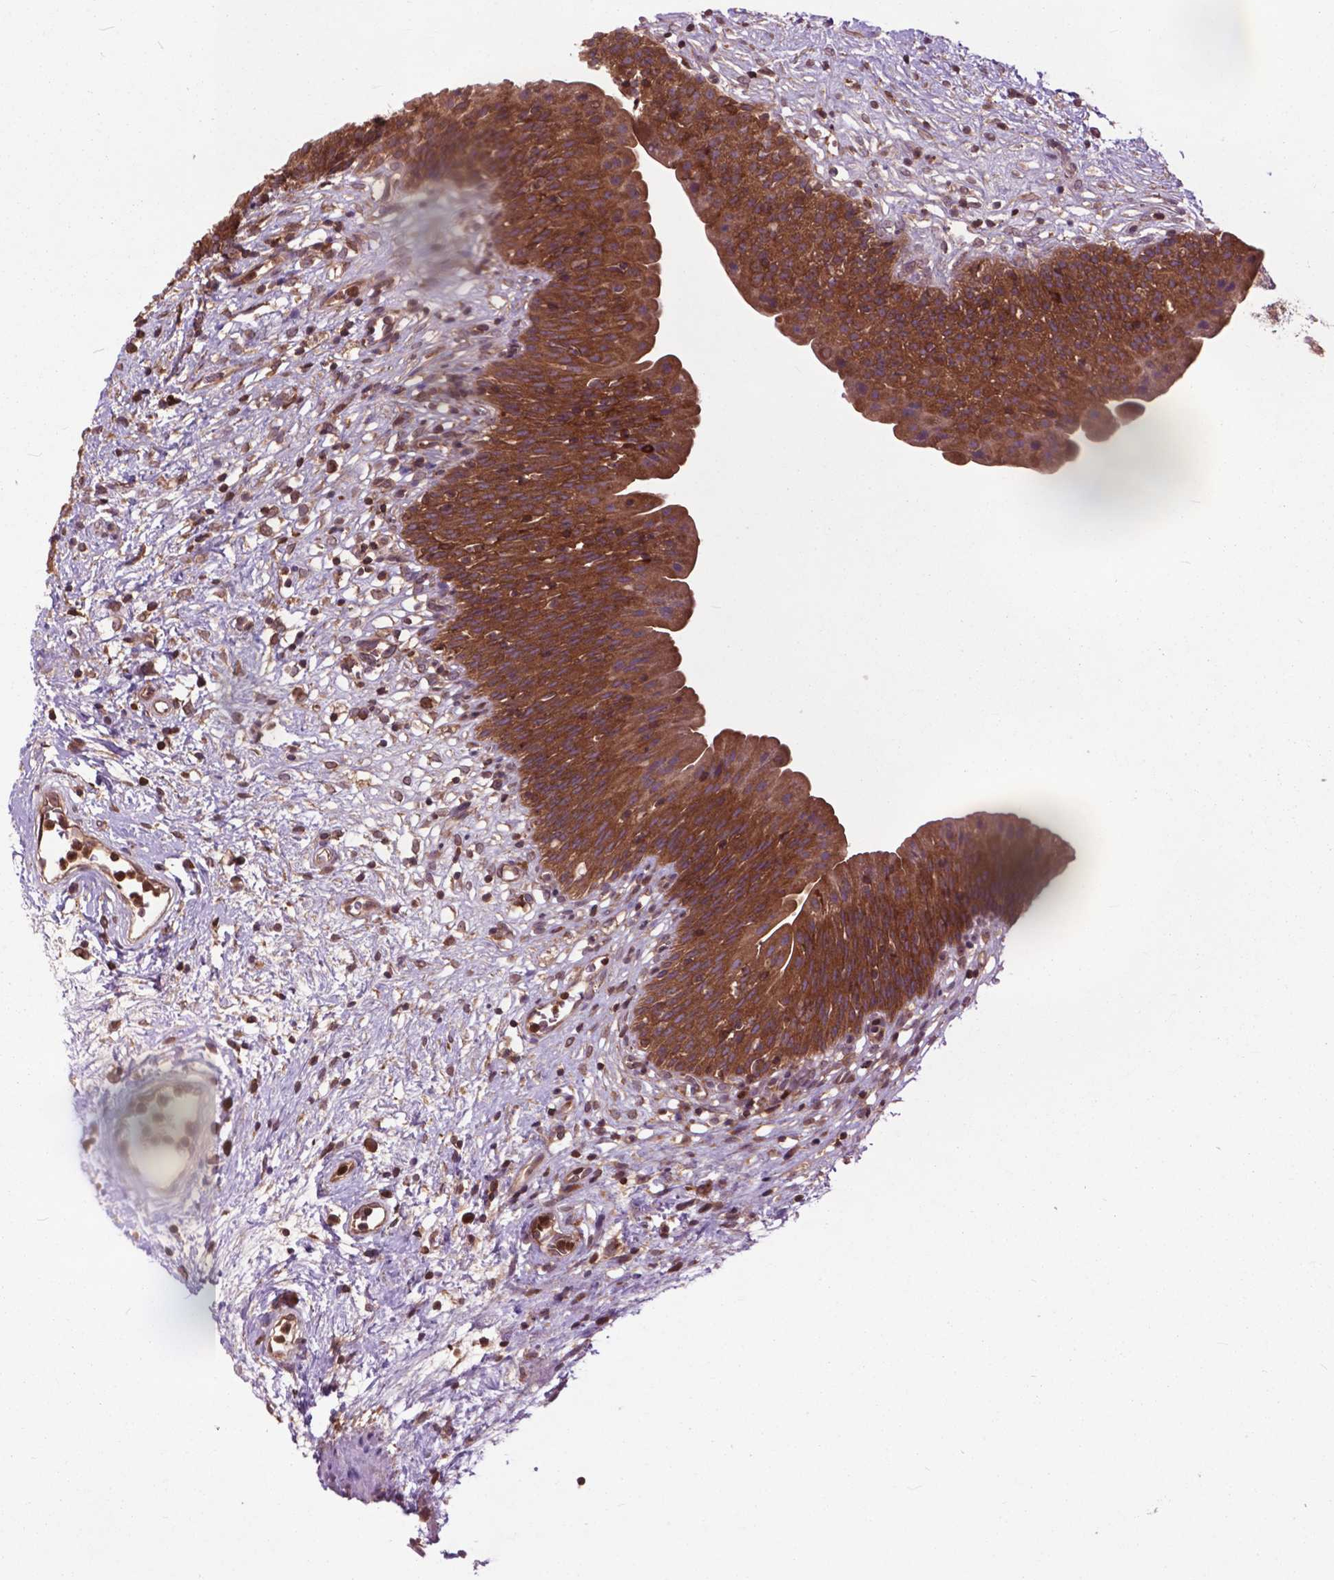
{"staining": {"intensity": "strong", "quantity": ">75%", "location": "cytoplasmic/membranous"}, "tissue": "urinary bladder", "cell_type": "Urothelial cells", "image_type": "normal", "snomed": [{"axis": "morphology", "description": "Normal tissue, NOS"}, {"axis": "topography", "description": "Urinary bladder"}], "caption": "Immunohistochemistry (DAB) staining of unremarkable human urinary bladder displays strong cytoplasmic/membranous protein positivity in about >75% of urothelial cells.", "gene": "ARAF", "patient": {"sex": "male", "age": 76}}